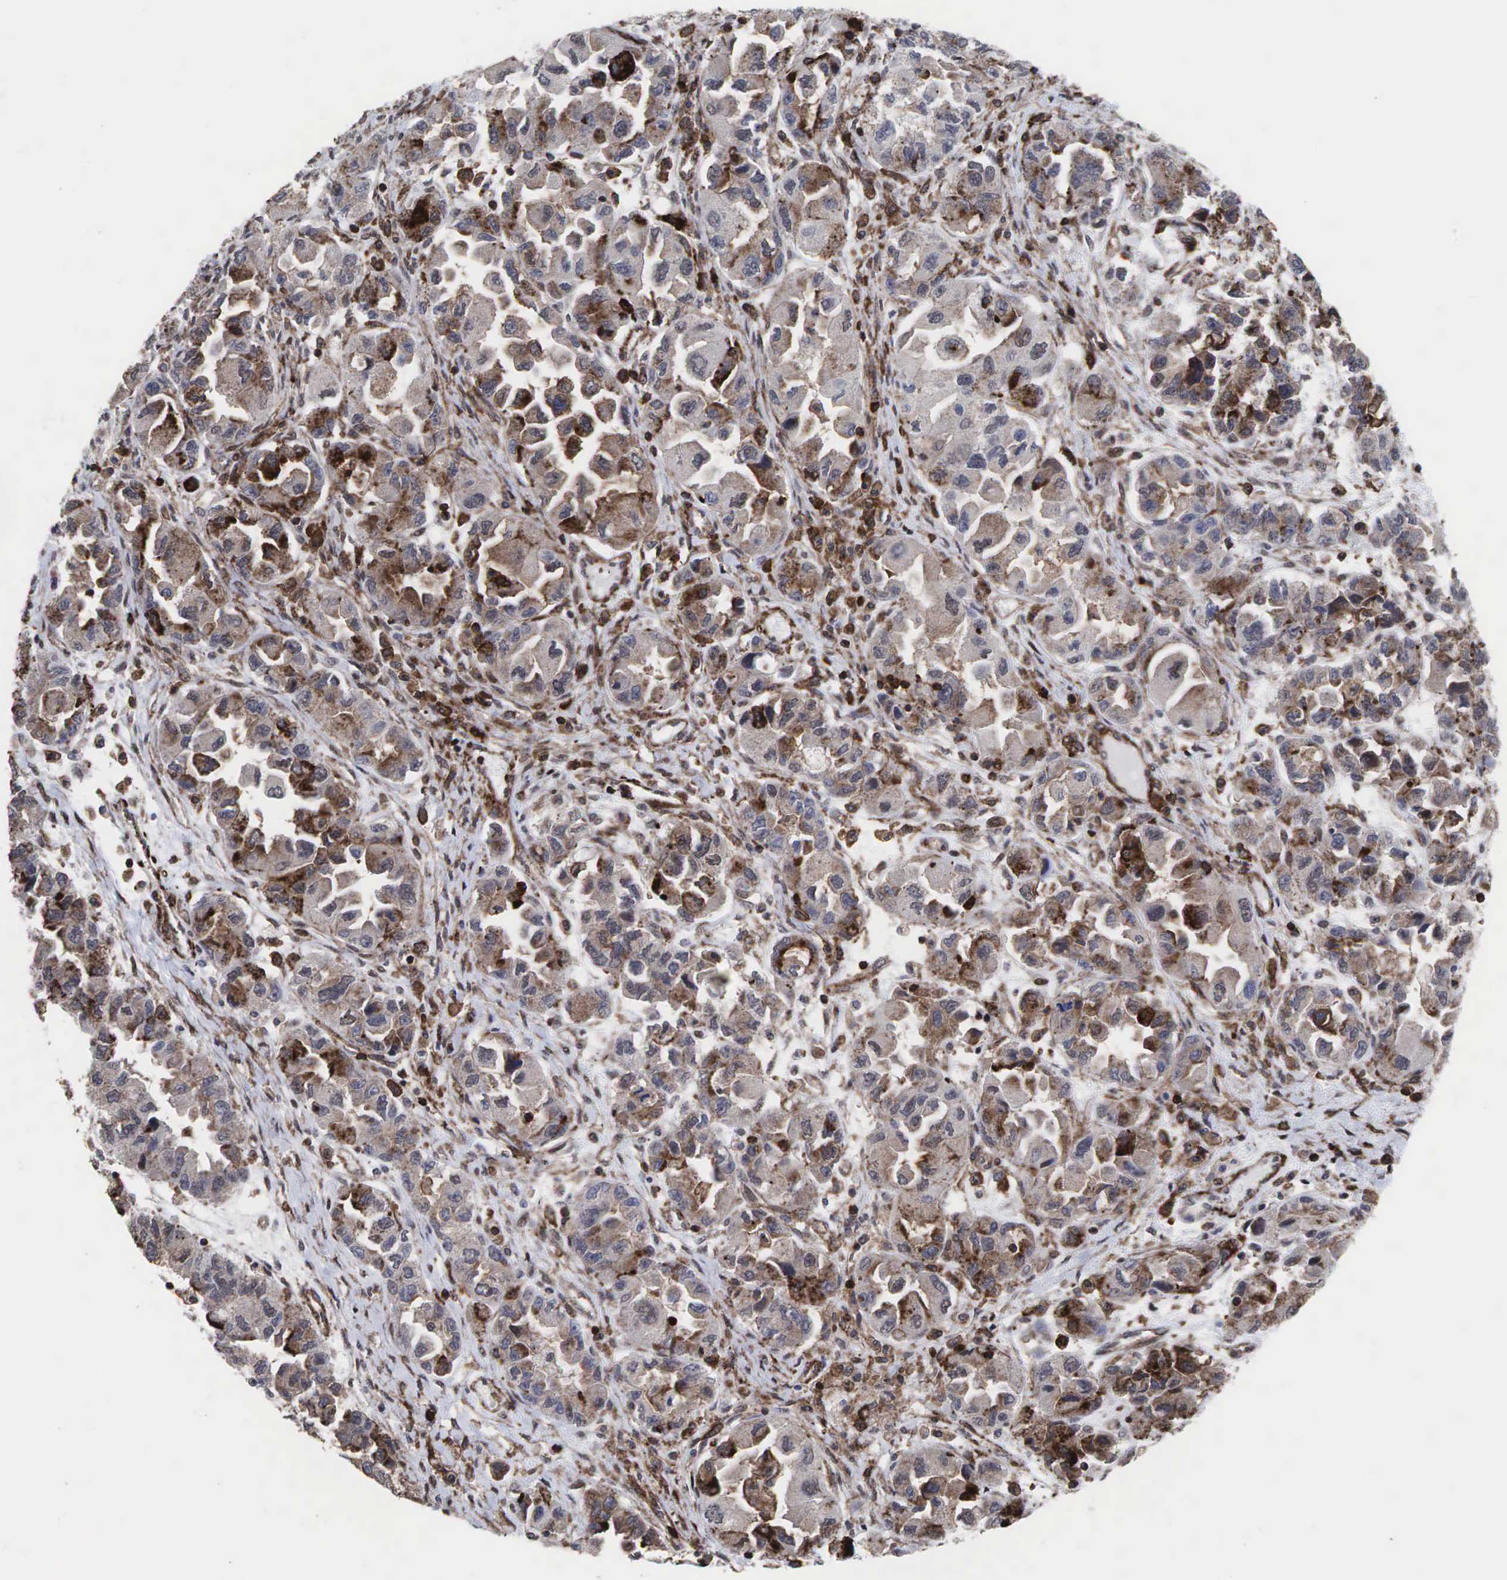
{"staining": {"intensity": "weak", "quantity": ">75%", "location": "cytoplasmic/membranous"}, "tissue": "ovarian cancer", "cell_type": "Tumor cells", "image_type": "cancer", "snomed": [{"axis": "morphology", "description": "Cystadenocarcinoma, serous, NOS"}, {"axis": "topography", "description": "Ovary"}], "caption": "Immunohistochemistry histopathology image of neoplastic tissue: ovarian cancer stained using immunohistochemistry (IHC) shows low levels of weak protein expression localized specifically in the cytoplasmic/membranous of tumor cells, appearing as a cytoplasmic/membranous brown color.", "gene": "GPRASP1", "patient": {"sex": "female", "age": 84}}